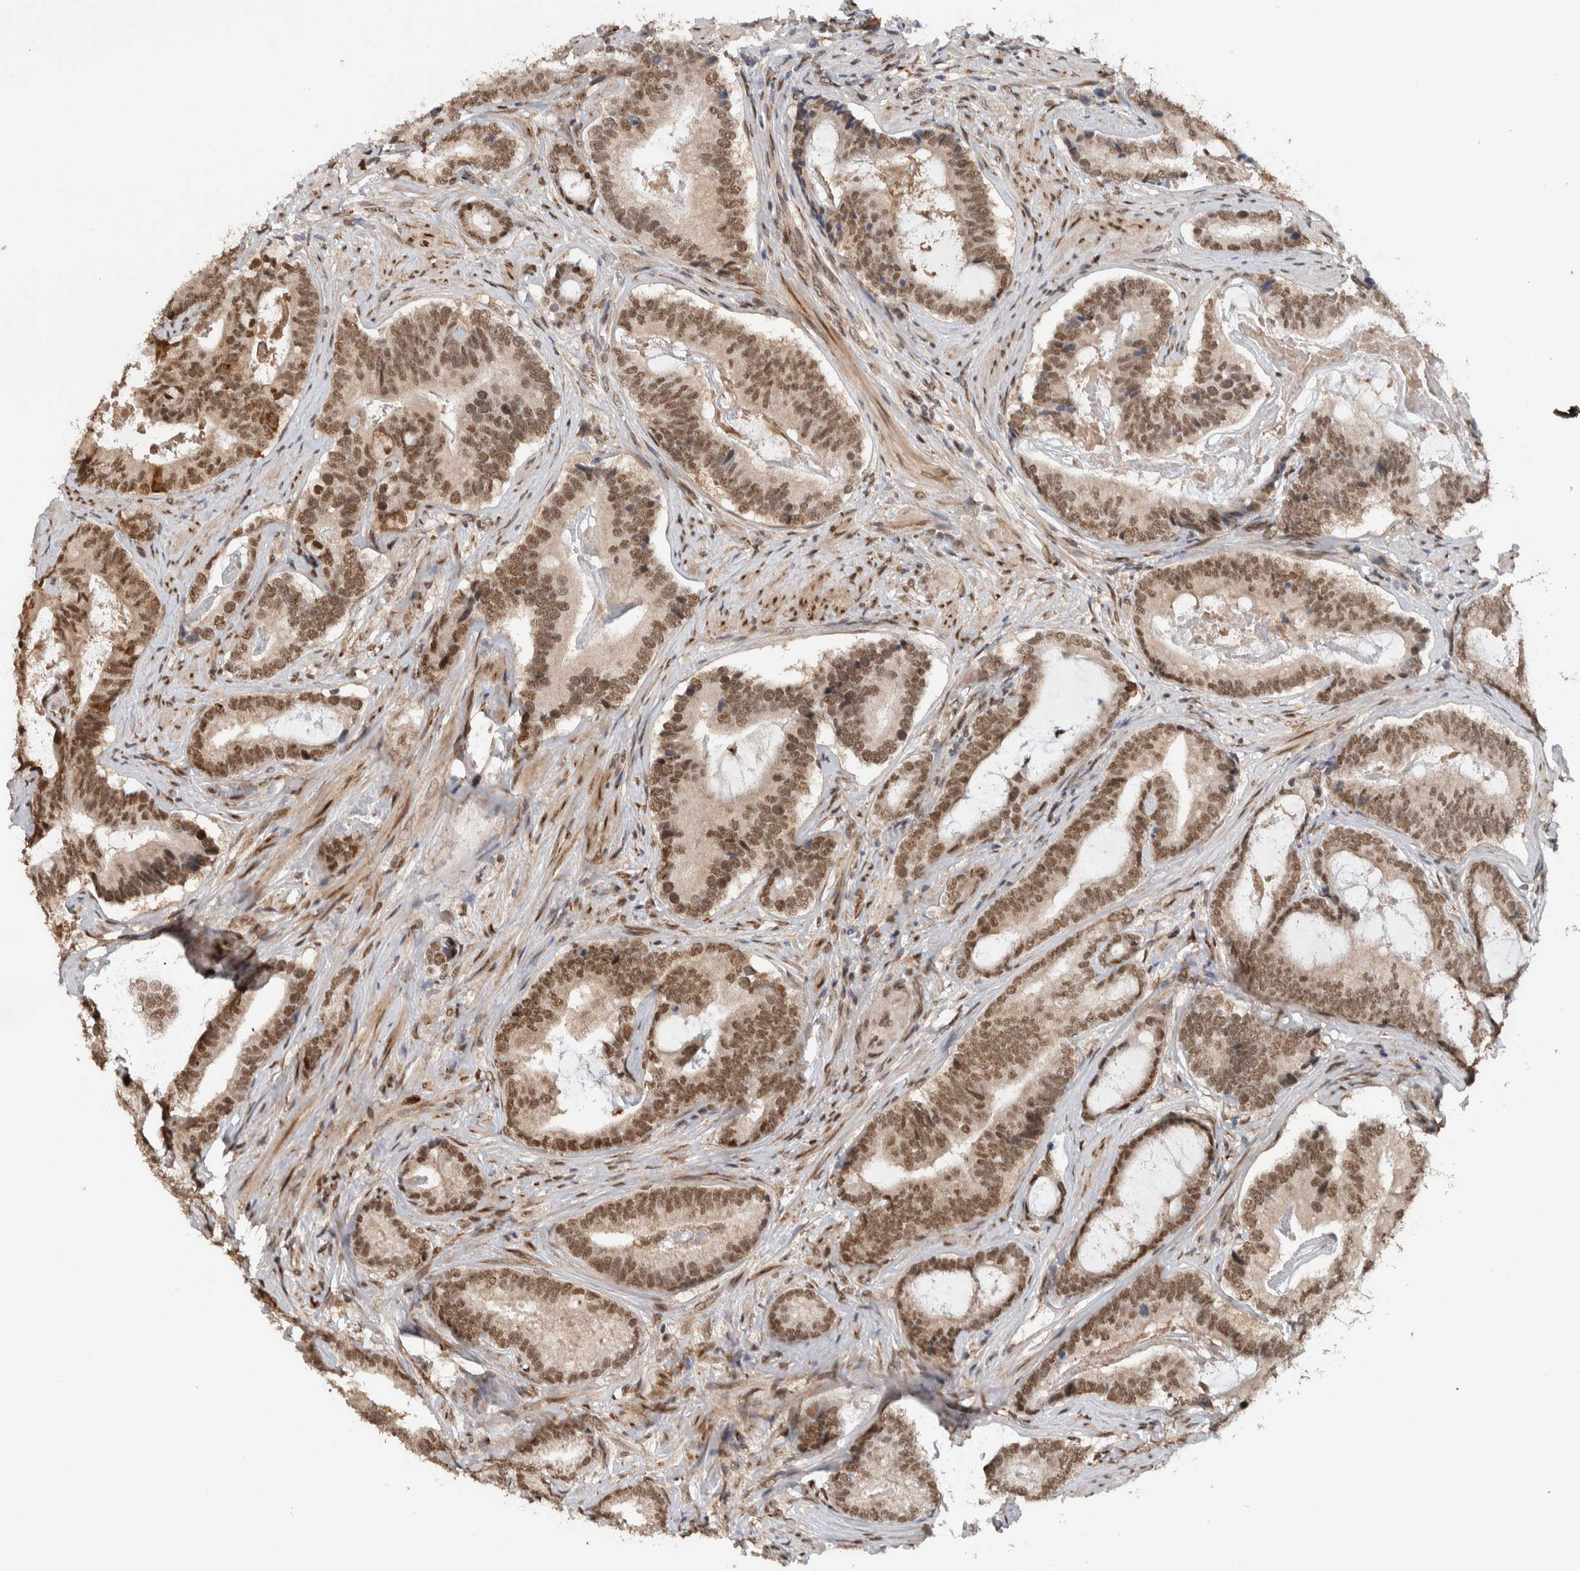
{"staining": {"intensity": "moderate", "quantity": ">75%", "location": "nuclear"}, "tissue": "prostate cancer", "cell_type": "Tumor cells", "image_type": "cancer", "snomed": [{"axis": "morphology", "description": "Adenocarcinoma, High grade"}, {"axis": "topography", "description": "Prostate"}], "caption": "Immunohistochemical staining of human prostate high-grade adenocarcinoma exhibits moderate nuclear protein expression in approximately >75% of tumor cells. The staining was performed using DAB (3,3'-diaminobenzidine) to visualize the protein expression in brown, while the nuclei were stained in blue with hematoxylin (Magnification: 20x).", "gene": "TNRC18", "patient": {"sex": "male", "age": 55}}